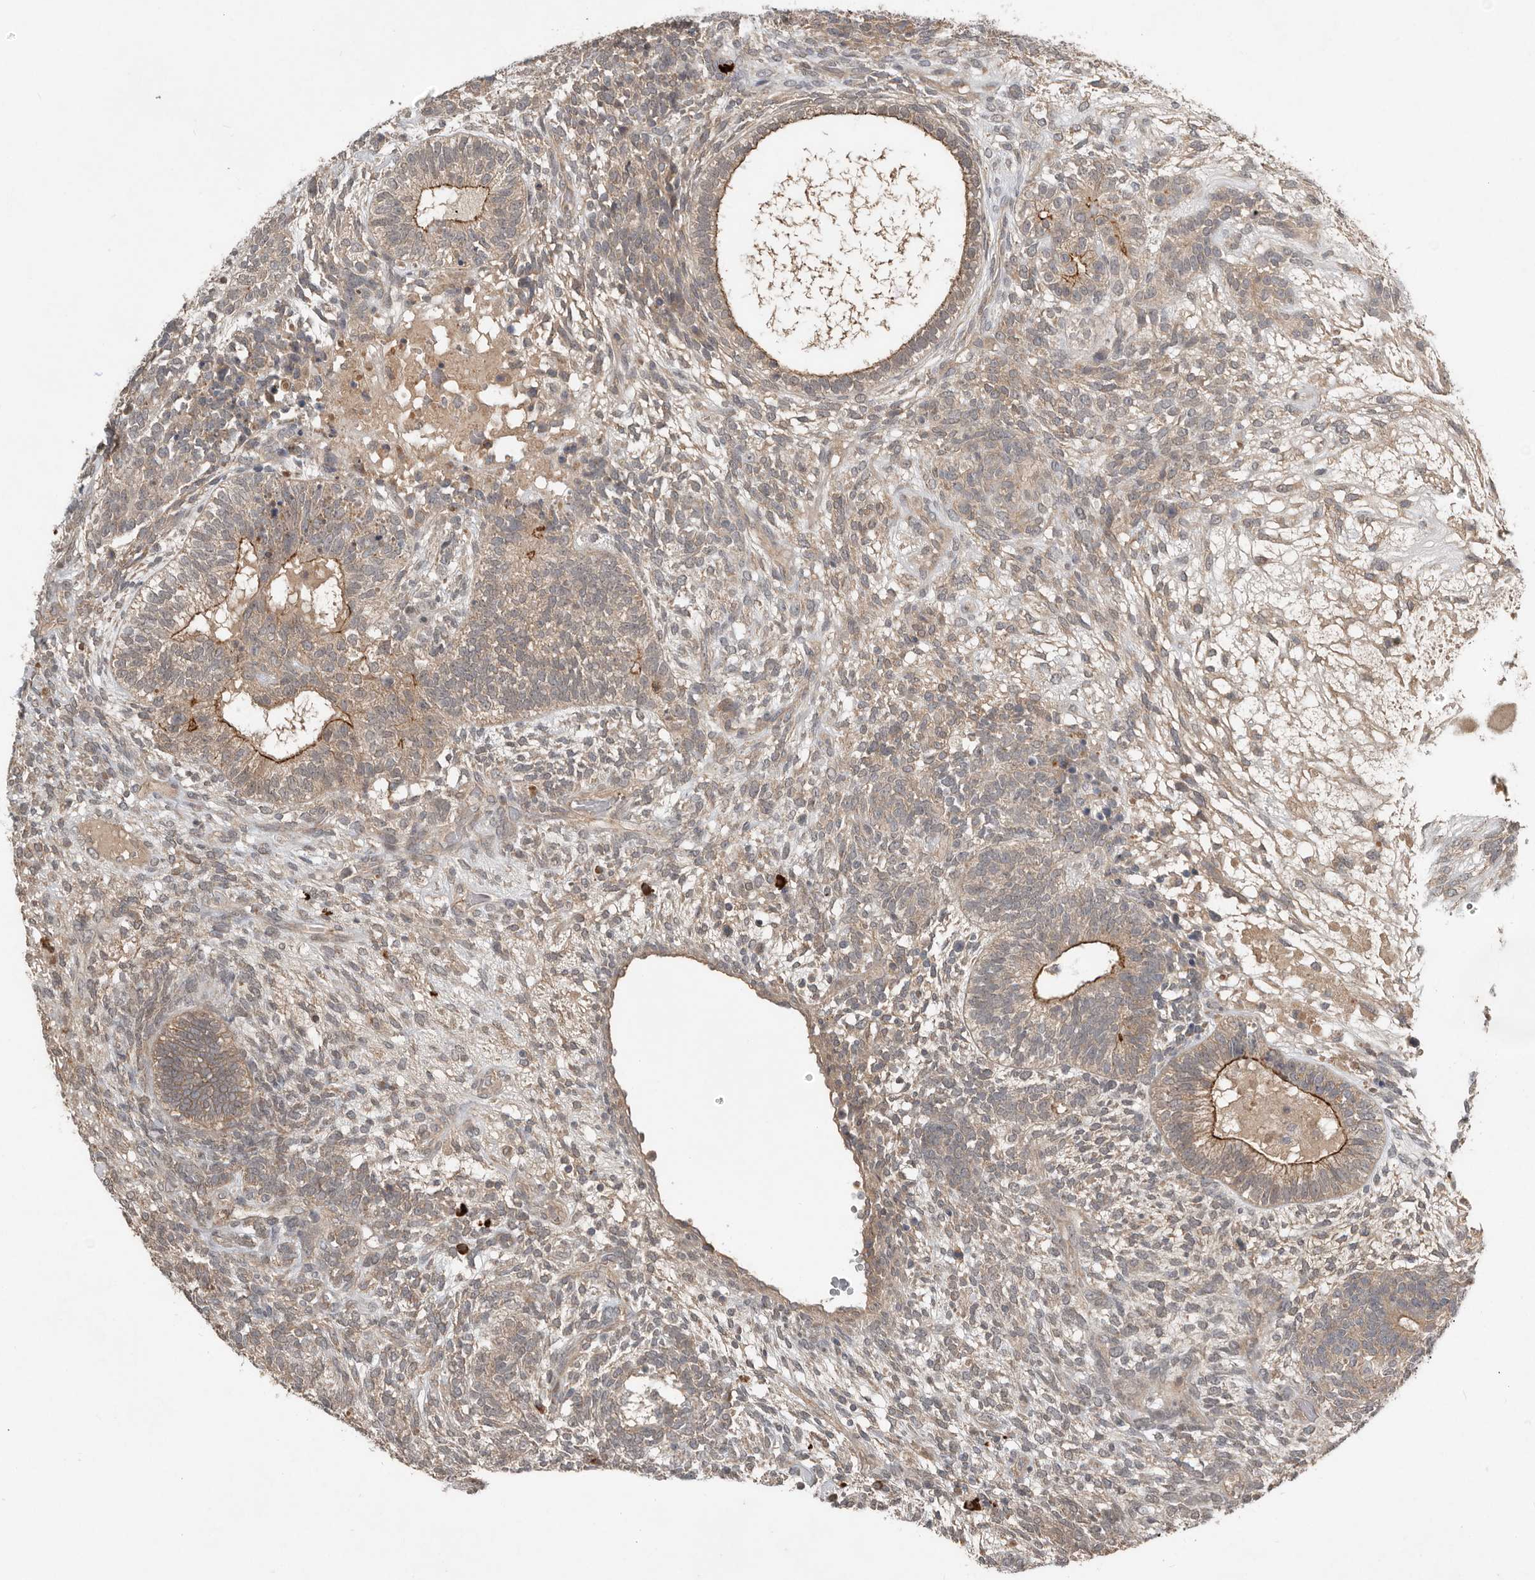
{"staining": {"intensity": "moderate", "quantity": "25%-75%", "location": "cytoplasmic/membranous"}, "tissue": "testis cancer", "cell_type": "Tumor cells", "image_type": "cancer", "snomed": [{"axis": "morphology", "description": "Seminoma, NOS"}, {"axis": "morphology", "description": "Carcinoma, Embryonal, NOS"}, {"axis": "topography", "description": "Testis"}], "caption": "Brown immunohistochemical staining in embryonal carcinoma (testis) displays moderate cytoplasmic/membranous positivity in approximately 25%-75% of tumor cells. The protein of interest is stained brown, and the nuclei are stained in blue (DAB IHC with brightfield microscopy, high magnification).", "gene": "TEAD3", "patient": {"sex": "male", "age": 28}}